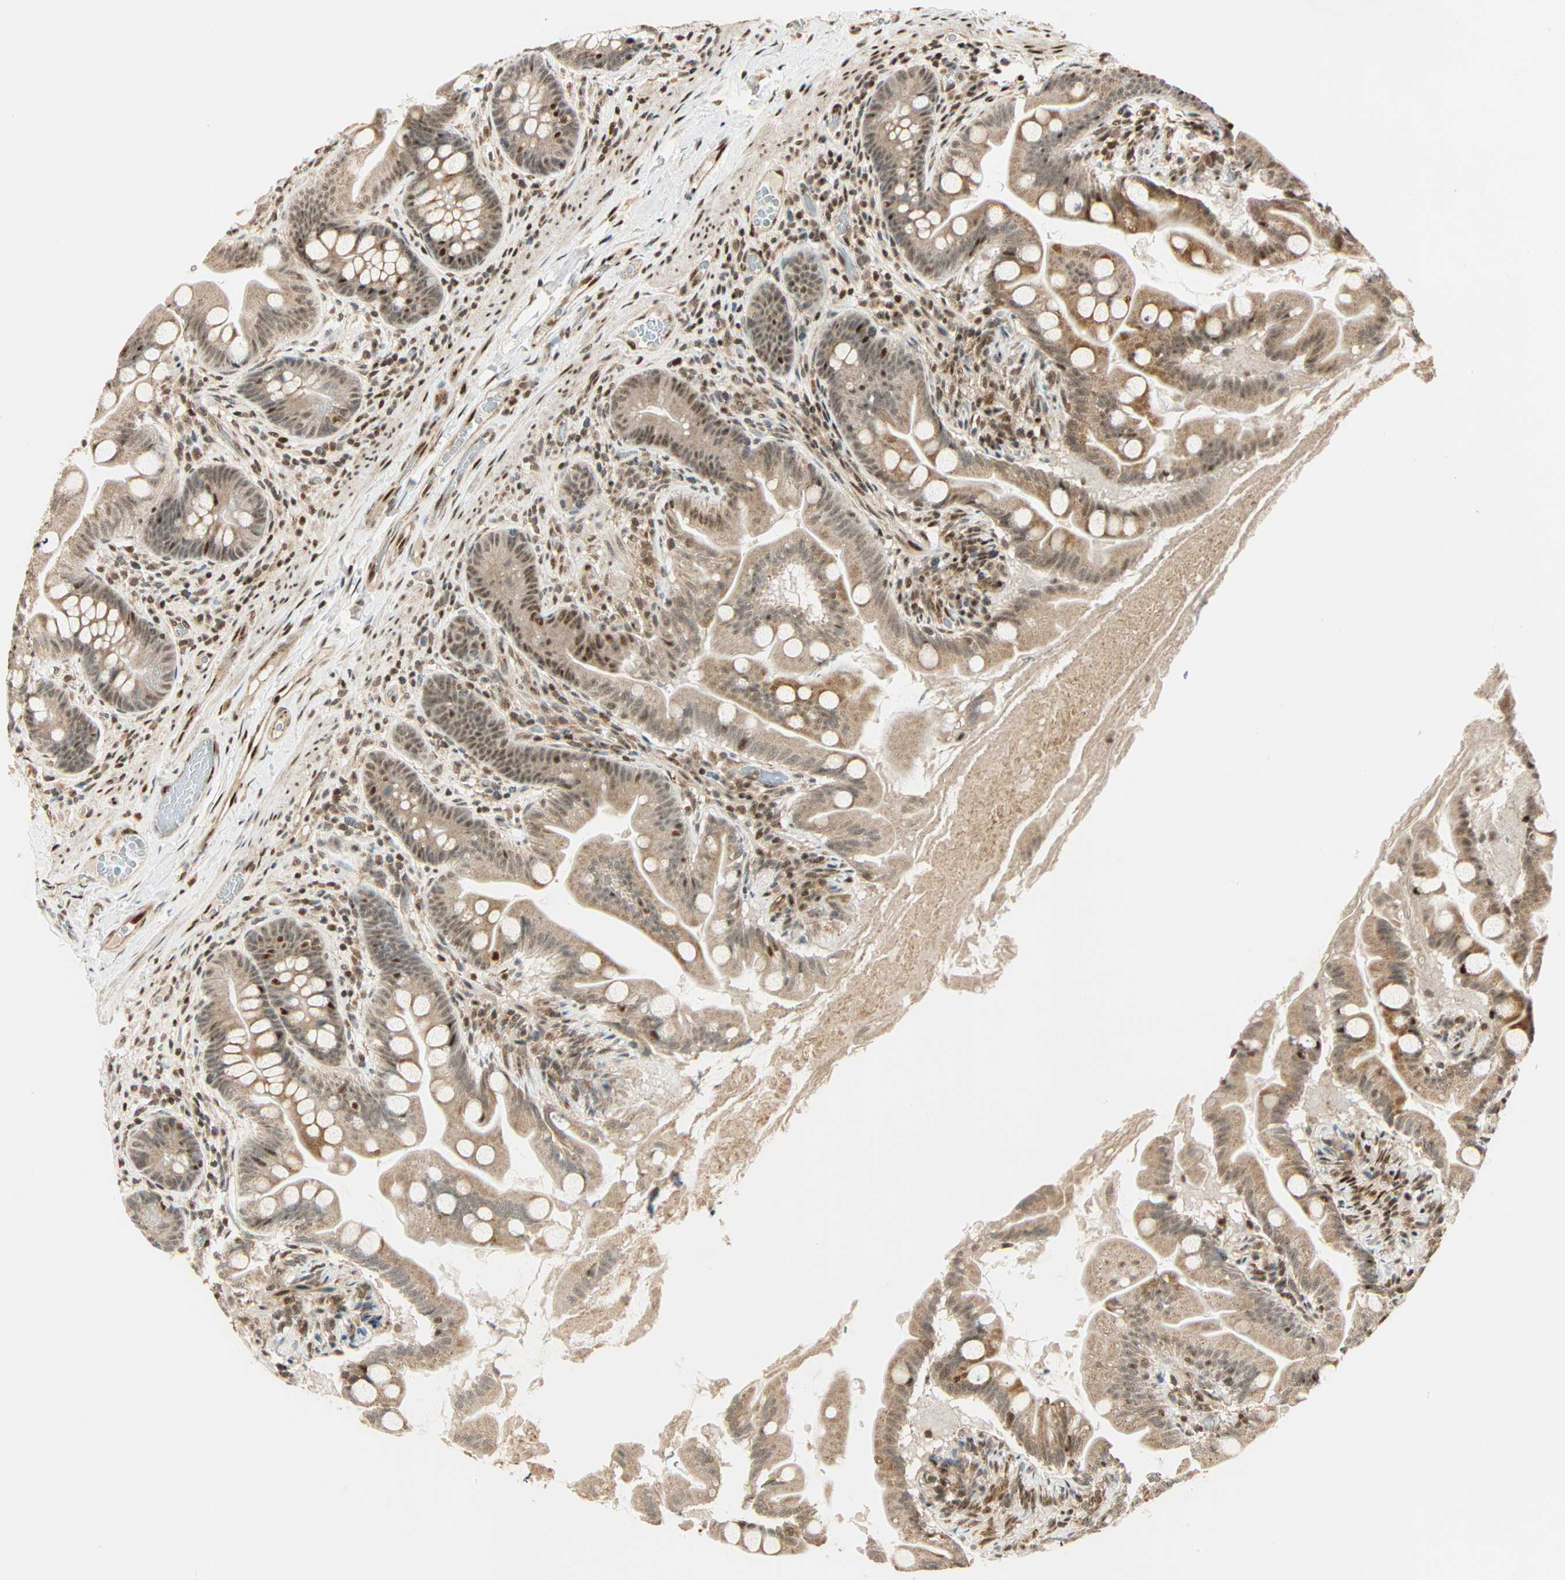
{"staining": {"intensity": "moderate", "quantity": ">75%", "location": "cytoplasmic/membranous,nuclear"}, "tissue": "small intestine", "cell_type": "Glandular cells", "image_type": "normal", "snomed": [{"axis": "morphology", "description": "Normal tissue, NOS"}, {"axis": "topography", "description": "Small intestine"}], "caption": "The image demonstrates staining of unremarkable small intestine, revealing moderate cytoplasmic/membranous,nuclear protein positivity (brown color) within glandular cells.", "gene": "PNPLA6", "patient": {"sex": "female", "age": 56}}